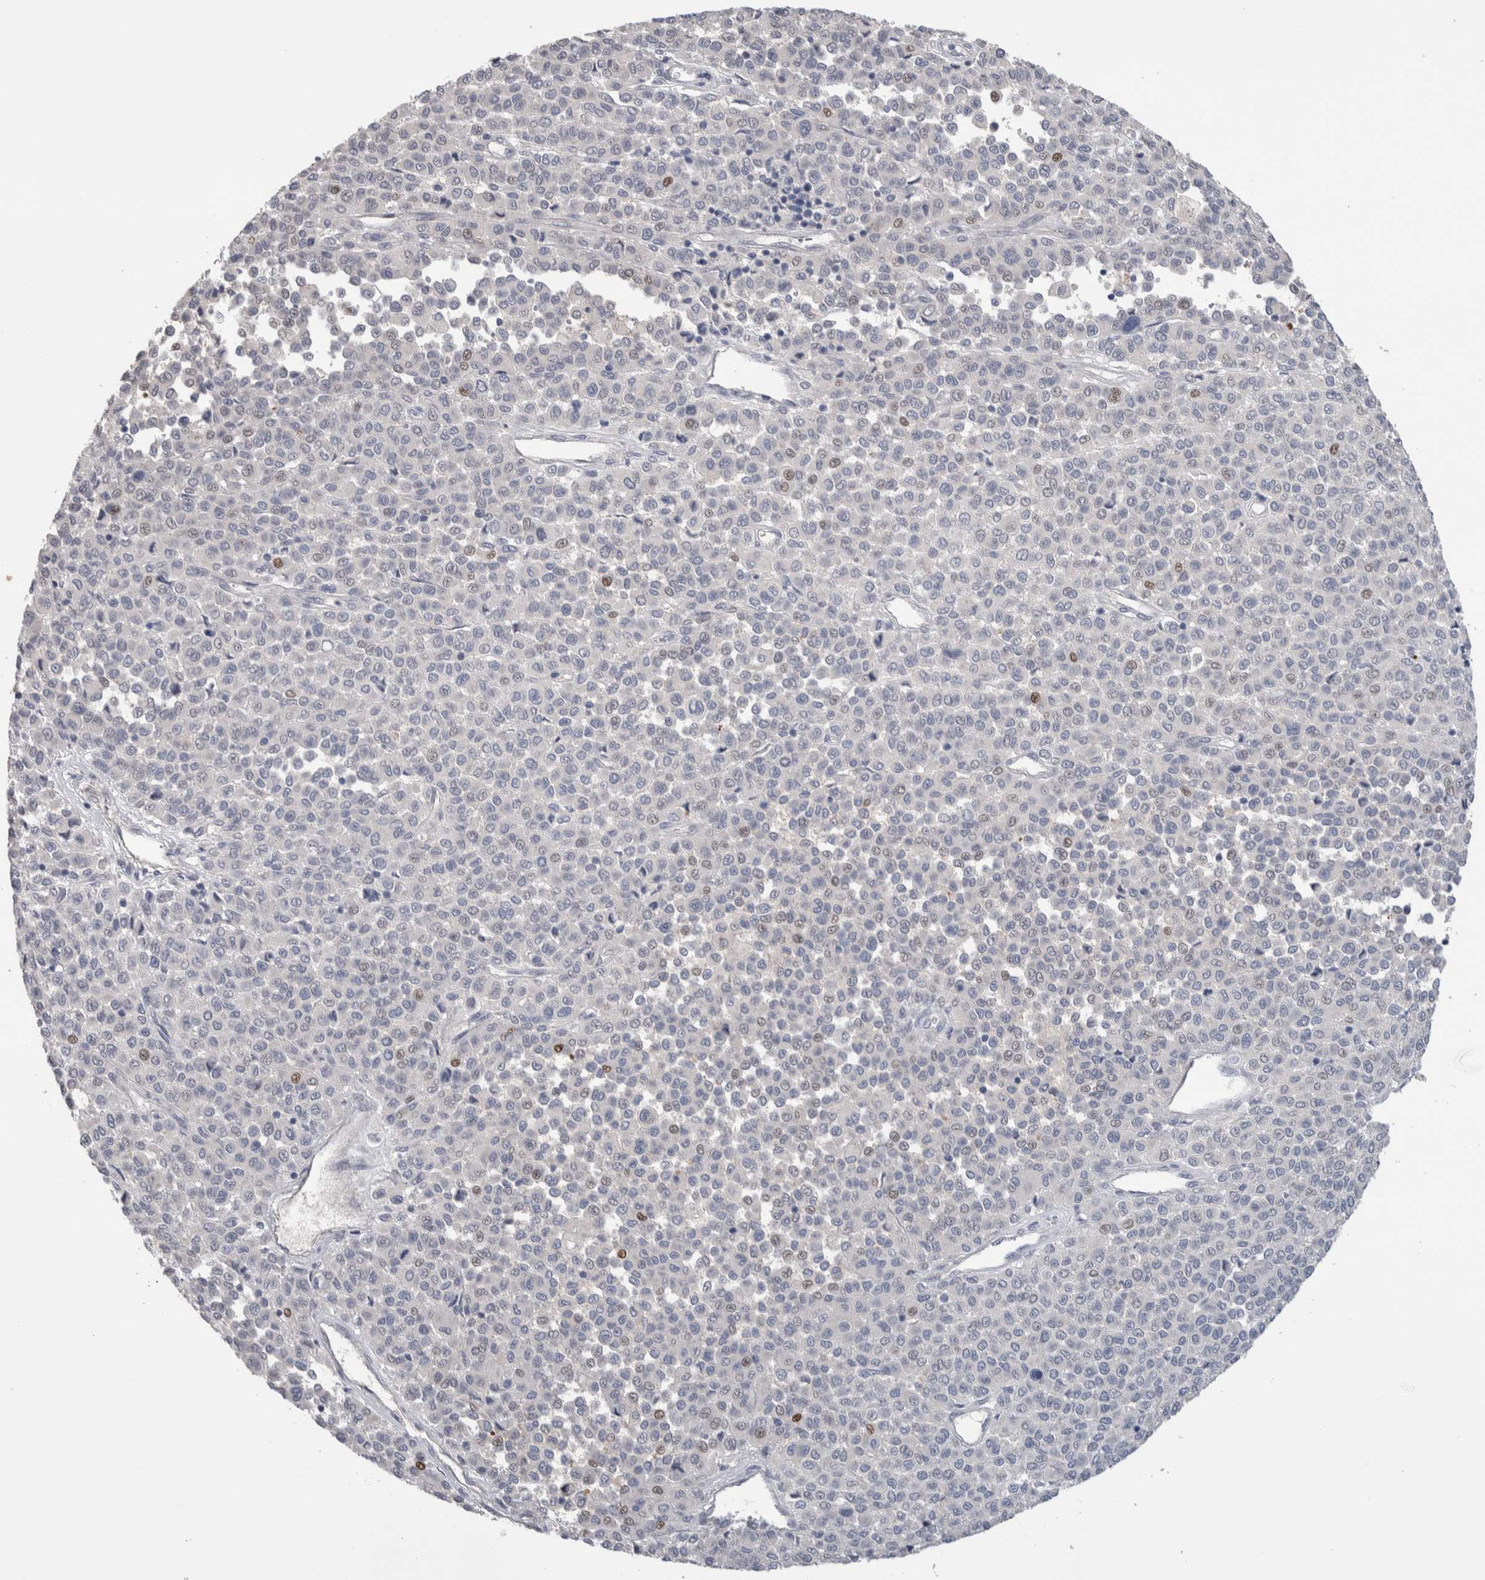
{"staining": {"intensity": "weak", "quantity": "<25%", "location": "nuclear"}, "tissue": "melanoma", "cell_type": "Tumor cells", "image_type": "cancer", "snomed": [{"axis": "morphology", "description": "Malignant melanoma, Metastatic site"}, {"axis": "topography", "description": "Pancreas"}], "caption": "IHC of melanoma shows no staining in tumor cells. The staining was performed using DAB (3,3'-diaminobenzidine) to visualize the protein expression in brown, while the nuclei were stained in blue with hematoxylin (Magnification: 20x).", "gene": "TMEM102", "patient": {"sex": "female", "age": 30}}